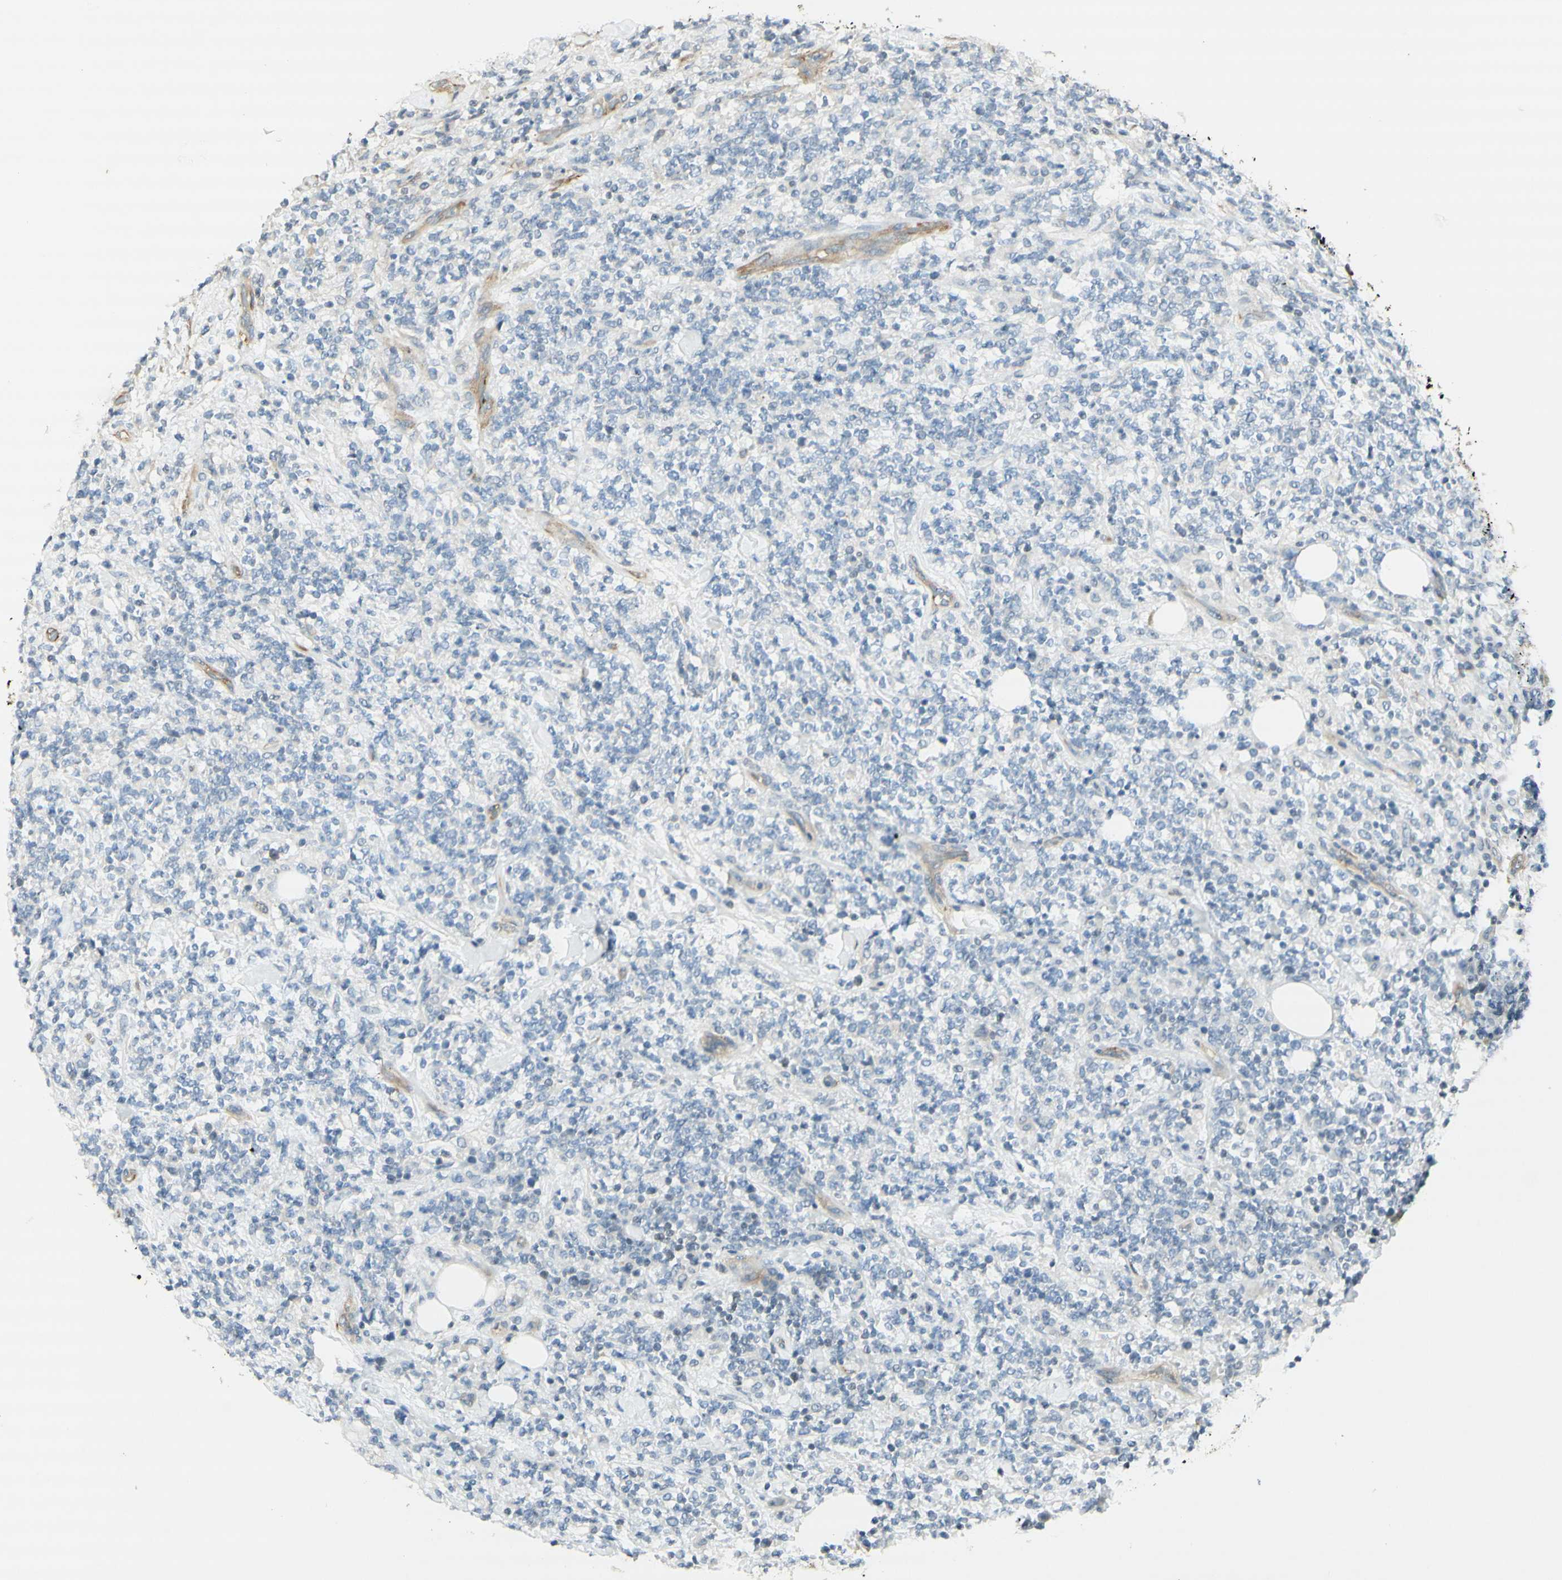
{"staining": {"intensity": "negative", "quantity": "none", "location": "none"}, "tissue": "lymphoma", "cell_type": "Tumor cells", "image_type": "cancer", "snomed": [{"axis": "morphology", "description": "Malignant lymphoma, non-Hodgkin's type, High grade"}, {"axis": "topography", "description": "Soft tissue"}], "caption": "Lymphoma was stained to show a protein in brown. There is no significant positivity in tumor cells. (DAB (3,3'-diaminobenzidine) immunohistochemistry (IHC) with hematoxylin counter stain).", "gene": "MAP1B", "patient": {"sex": "male", "age": 18}}